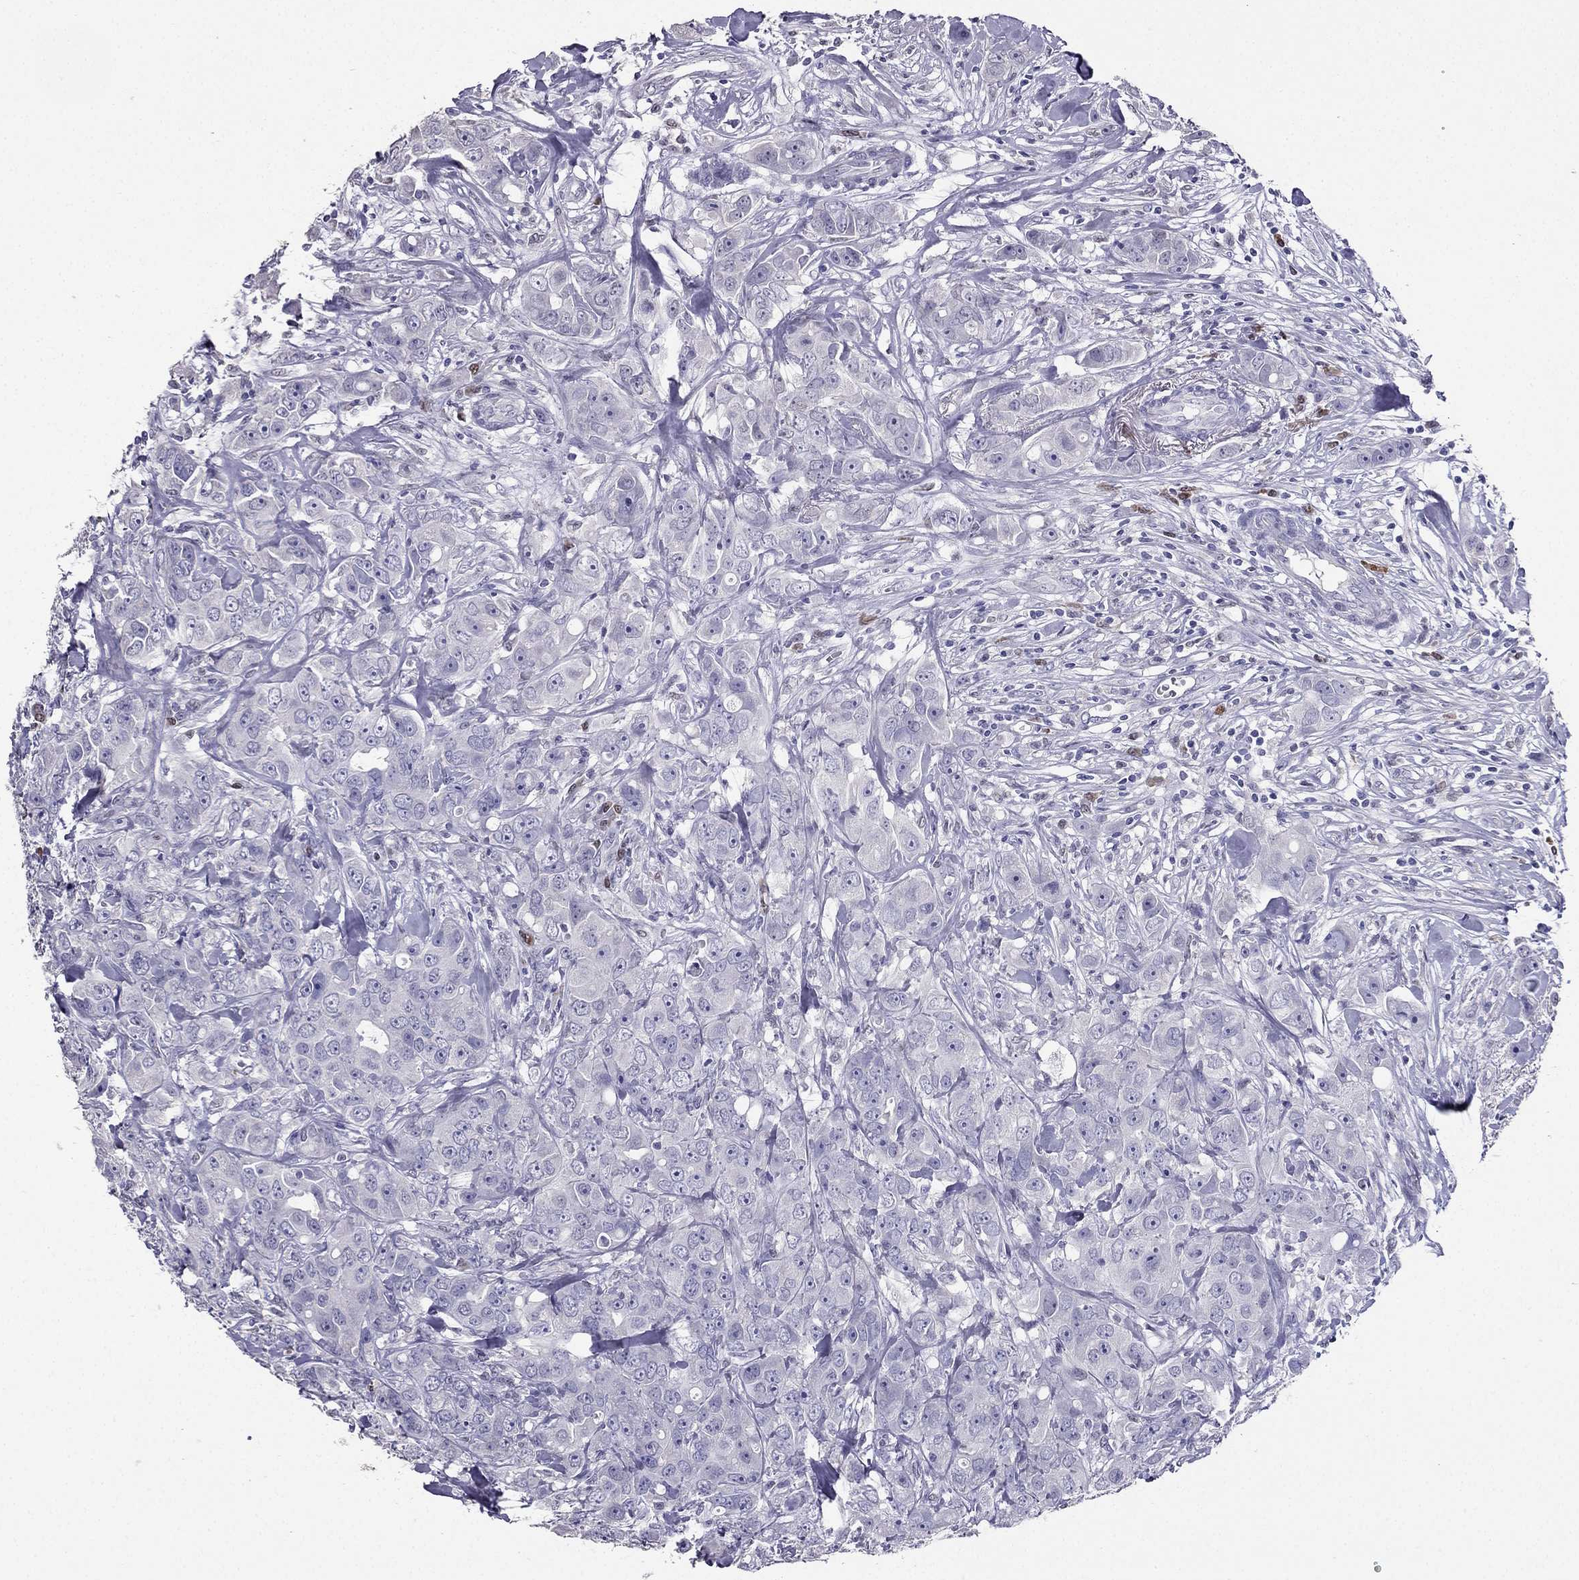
{"staining": {"intensity": "negative", "quantity": "none", "location": "none"}, "tissue": "breast cancer", "cell_type": "Tumor cells", "image_type": "cancer", "snomed": [{"axis": "morphology", "description": "Duct carcinoma"}, {"axis": "topography", "description": "Breast"}], "caption": "DAB (3,3'-diaminobenzidine) immunohistochemical staining of human breast cancer (intraductal carcinoma) exhibits no significant staining in tumor cells. (DAB (3,3'-diaminobenzidine) immunohistochemistry visualized using brightfield microscopy, high magnification).", "gene": "ARID3A", "patient": {"sex": "female", "age": 43}}